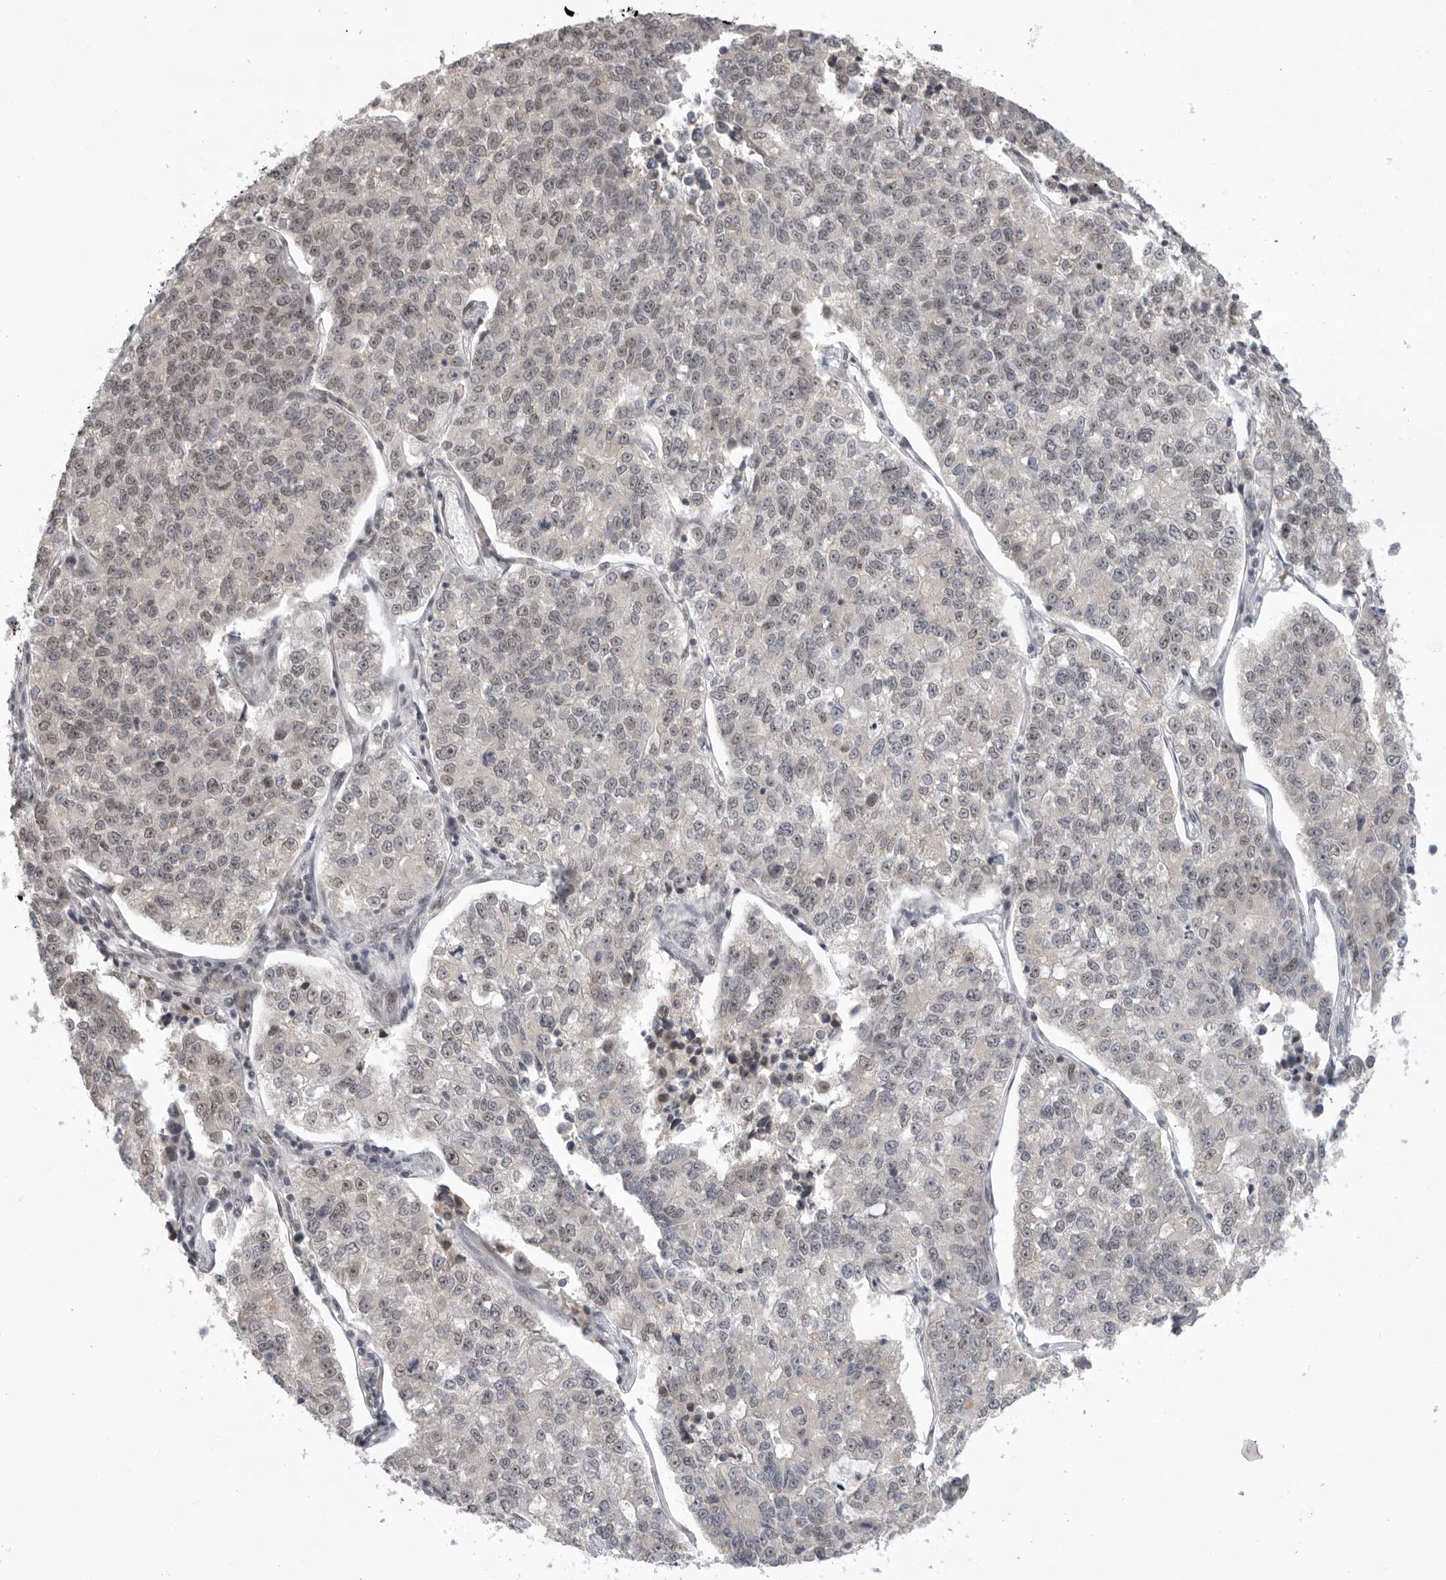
{"staining": {"intensity": "negative", "quantity": "none", "location": "none"}, "tissue": "lung cancer", "cell_type": "Tumor cells", "image_type": "cancer", "snomed": [{"axis": "morphology", "description": "Adenocarcinoma, NOS"}, {"axis": "topography", "description": "Lung"}], "caption": "This is a histopathology image of immunohistochemistry staining of adenocarcinoma (lung), which shows no staining in tumor cells.", "gene": "ZNF830", "patient": {"sex": "male", "age": 49}}